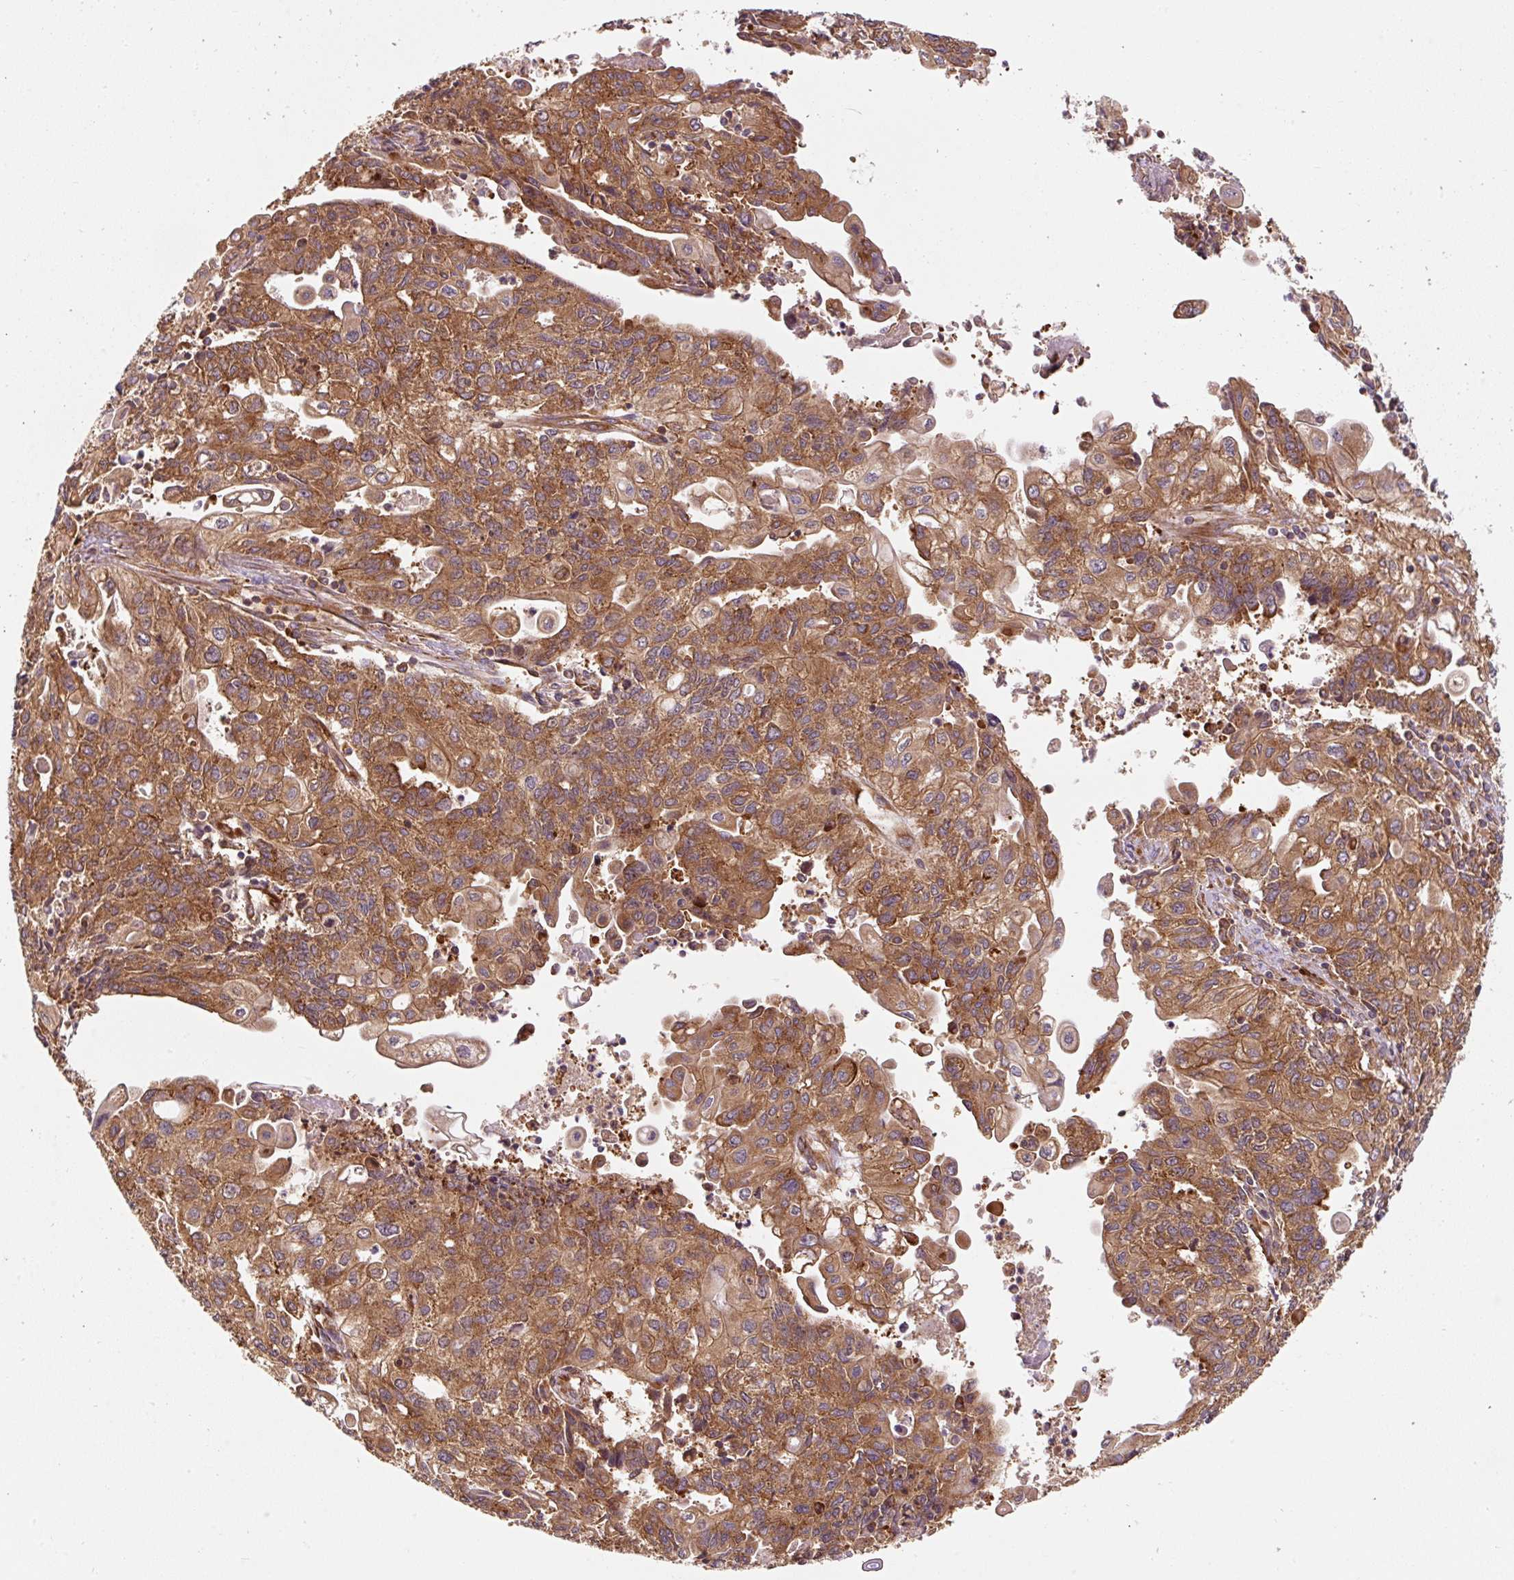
{"staining": {"intensity": "moderate", "quantity": ">75%", "location": "cytoplasmic/membranous"}, "tissue": "endometrial cancer", "cell_type": "Tumor cells", "image_type": "cancer", "snomed": [{"axis": "morphology", "description": "Adenocarcinoma, NOS"}, {"axis": "topography", "description": "Endometrium"}], "caption": "The image shows a brown stain indicating the presence of a protein in the cytoplasmic/membranous of tumor cells in adenocarcinoma (endometrial).", "gene": "EIF2S2", "patient": {"sex": "female", "age": 54}}